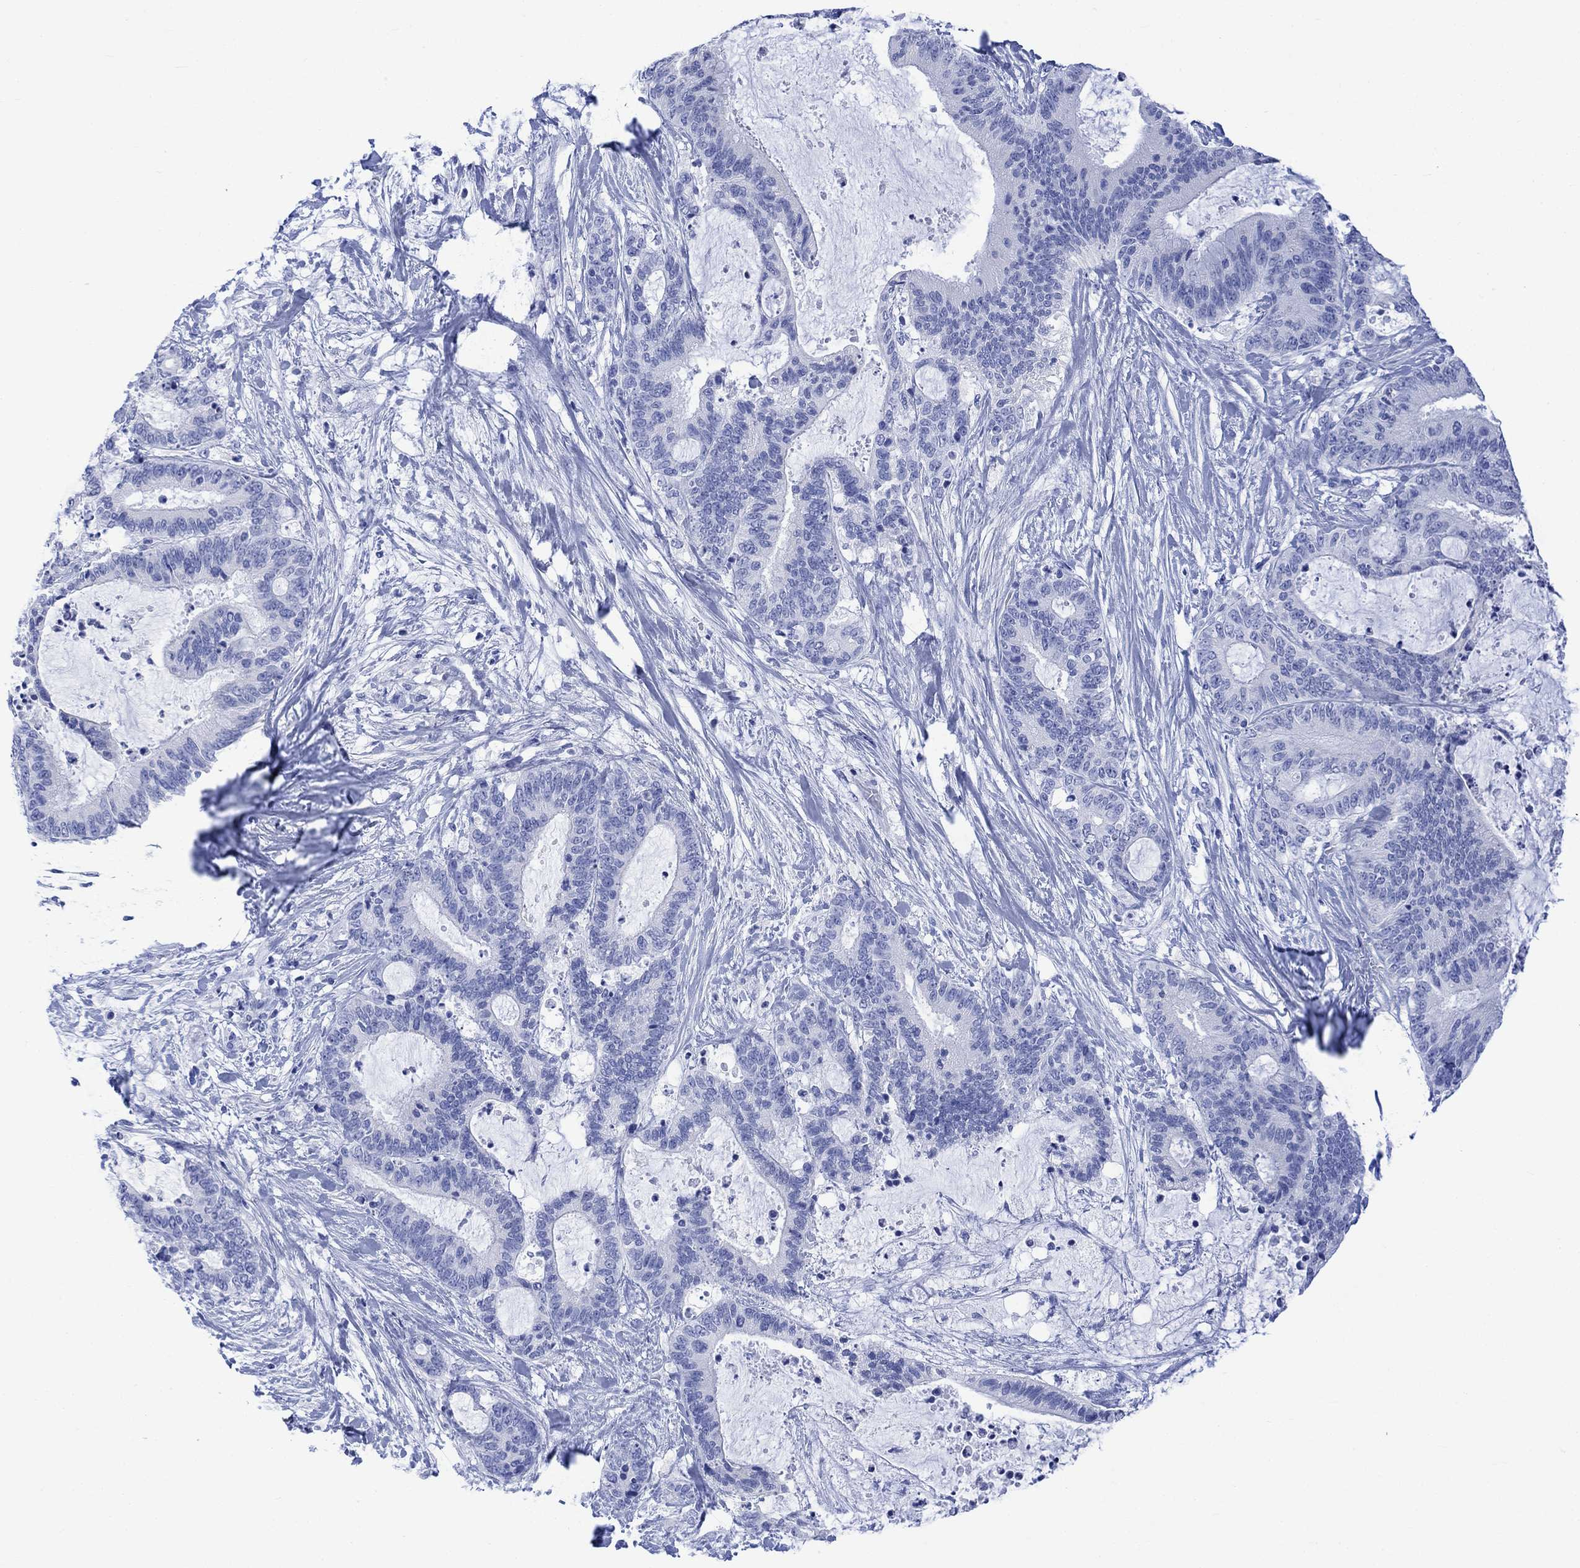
{"staining": {"intensity": "negative", "quantity": "none", "location": "none"}, "tissue": "liver cancer", "cell_type": "Tumor cells", "image_type": "cancer", "snomed": [{"axis": "morphology", "description": "Cholangiocarcinoma"}, {"axis": "topography", "description": "Liver"}], "caption": "The photomicrograph reveals no staining of tumor cells in liver cancer.", "gene": "CELF4", "patient": {"sex": "female", "age": 73}}